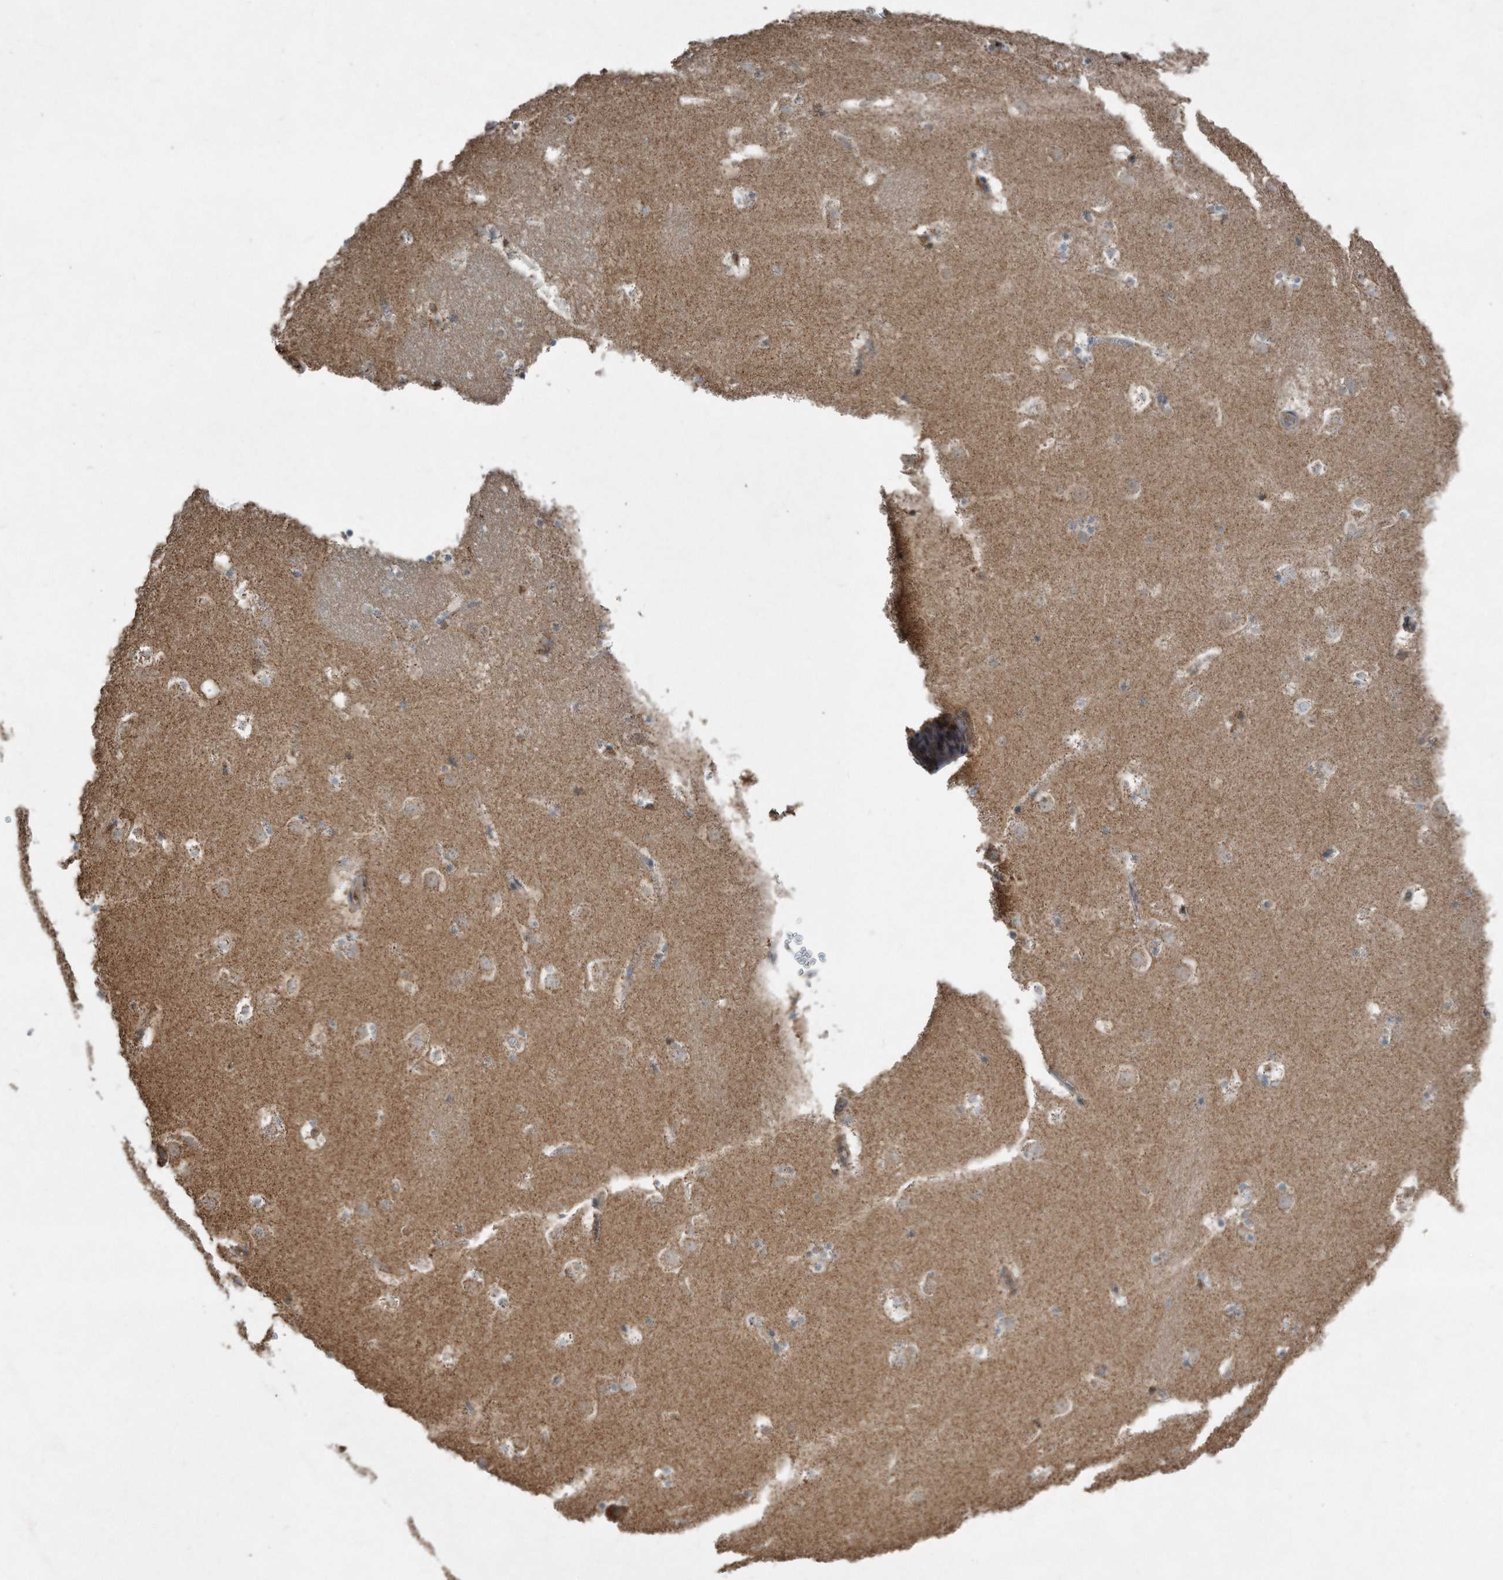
{"staining": {"intensity": "negative", "quantity": "none", "location": "none"}, "tissue": "caudate", "cell_type": "Glial cells", "image_type": "normal", "snomed": [{"axis": "morphology", "description": "Normal tissue, NOS"}, {"axis": "topography", "description": "Lateral ventricle wall"}], "caption": "Glial cells show no significant protein expression in benign caudate. The staining is performed using DAB brown chromogen with nuclei counter-stained in using hematoxylin.", "gene": "SDHA", "patient": {"sex": "male", "age": 45}}